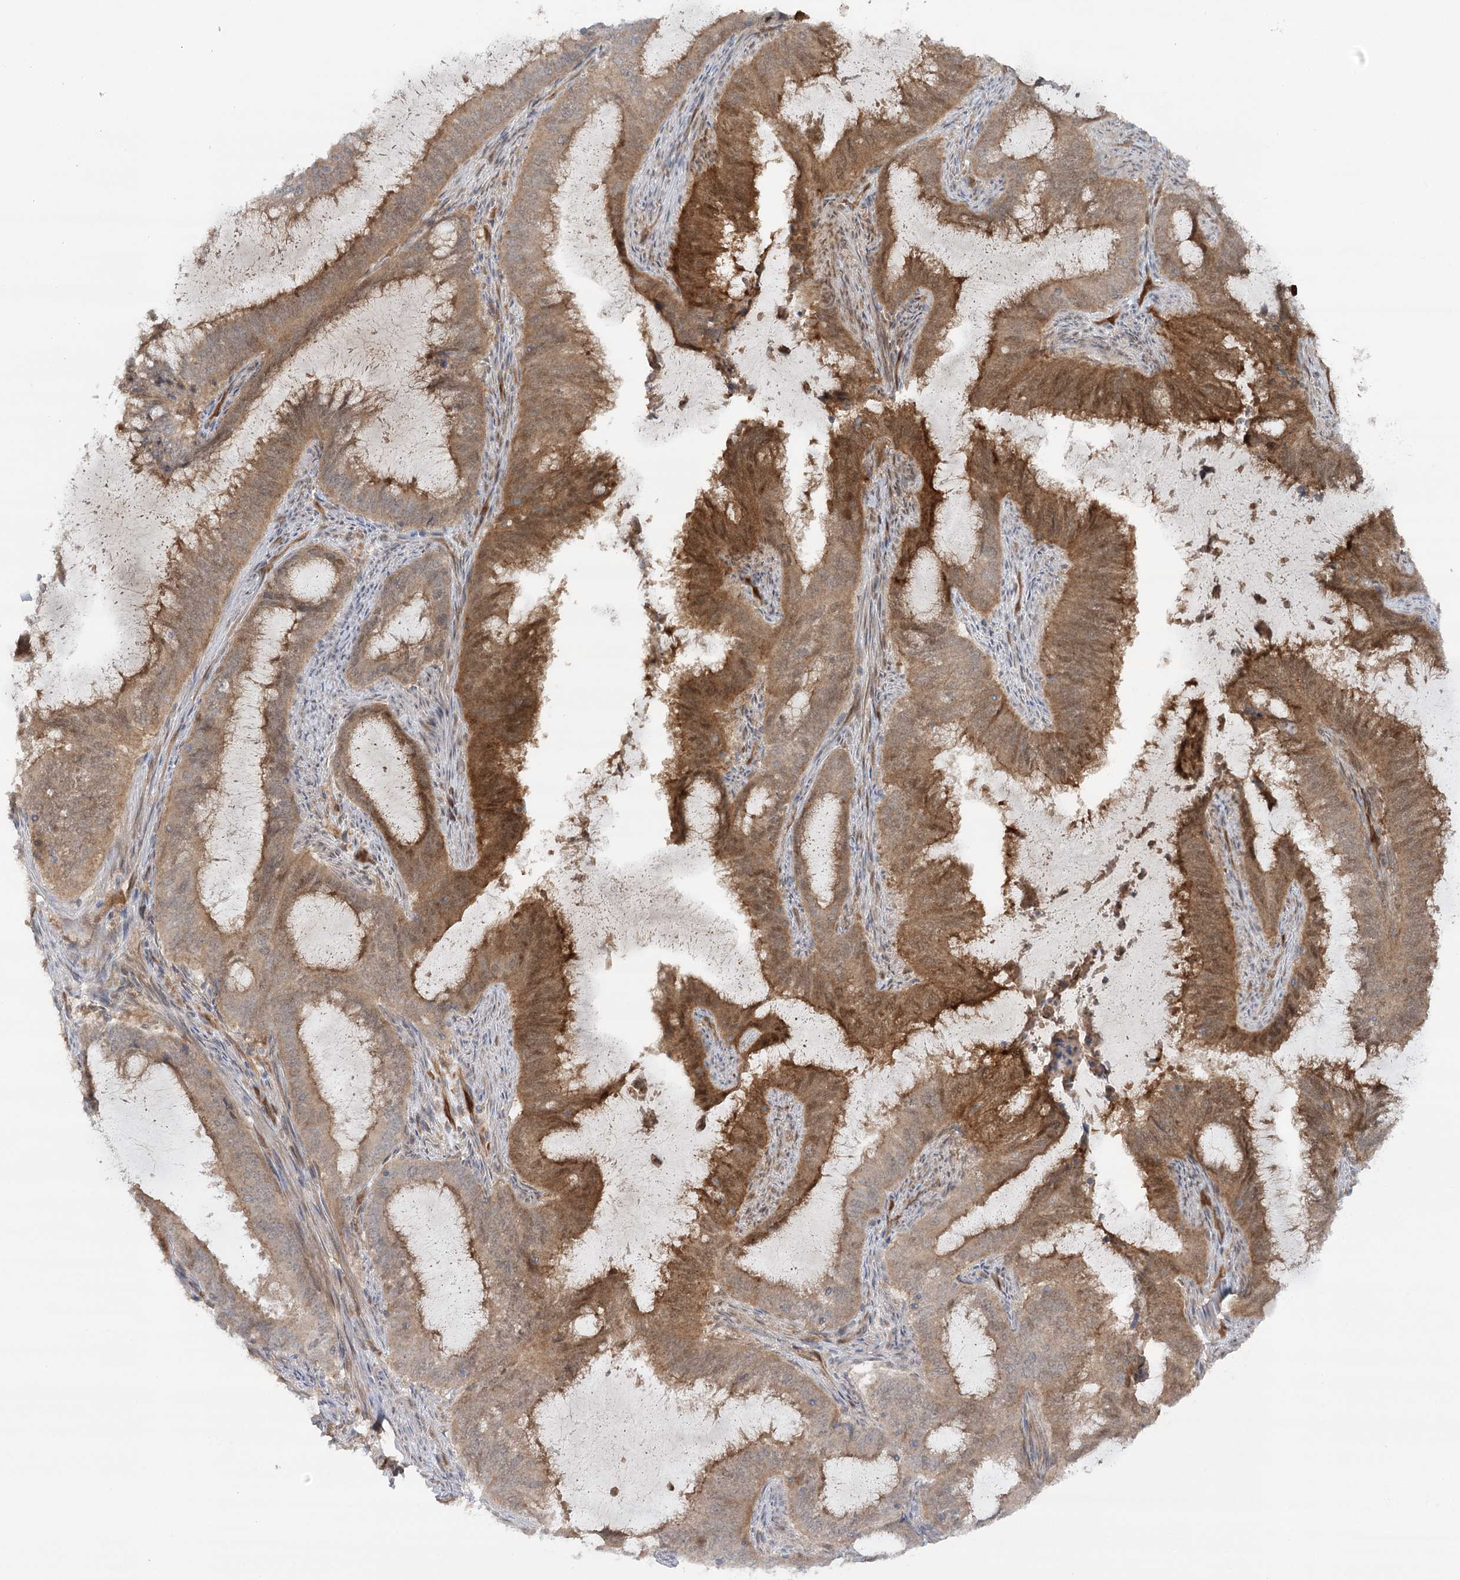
{"staining": {"intensity": "moderate", "quantity": ">75%", "location": "cytoplasmic/membranous,nuclear"}, "tissue": "endometrial cancer", "cell_type": "Tumor cells", "image_type": "cancer", "snomed": [{"axis": "morphology", "description": "Adenocarcinoma, NOS"}, {"axis": "topography", "description": "Endometrium"}], "caption": "Endometrial adenocarcinoma stained with DAB (3,3'-diaminobenzidine) IHC displays medium levels of moderate cytoplasmic/membranous and nuclear staining in about >75% of tumor cells.", "gene": "GBE1", "patient": {"sex": "female", "age": 51}}